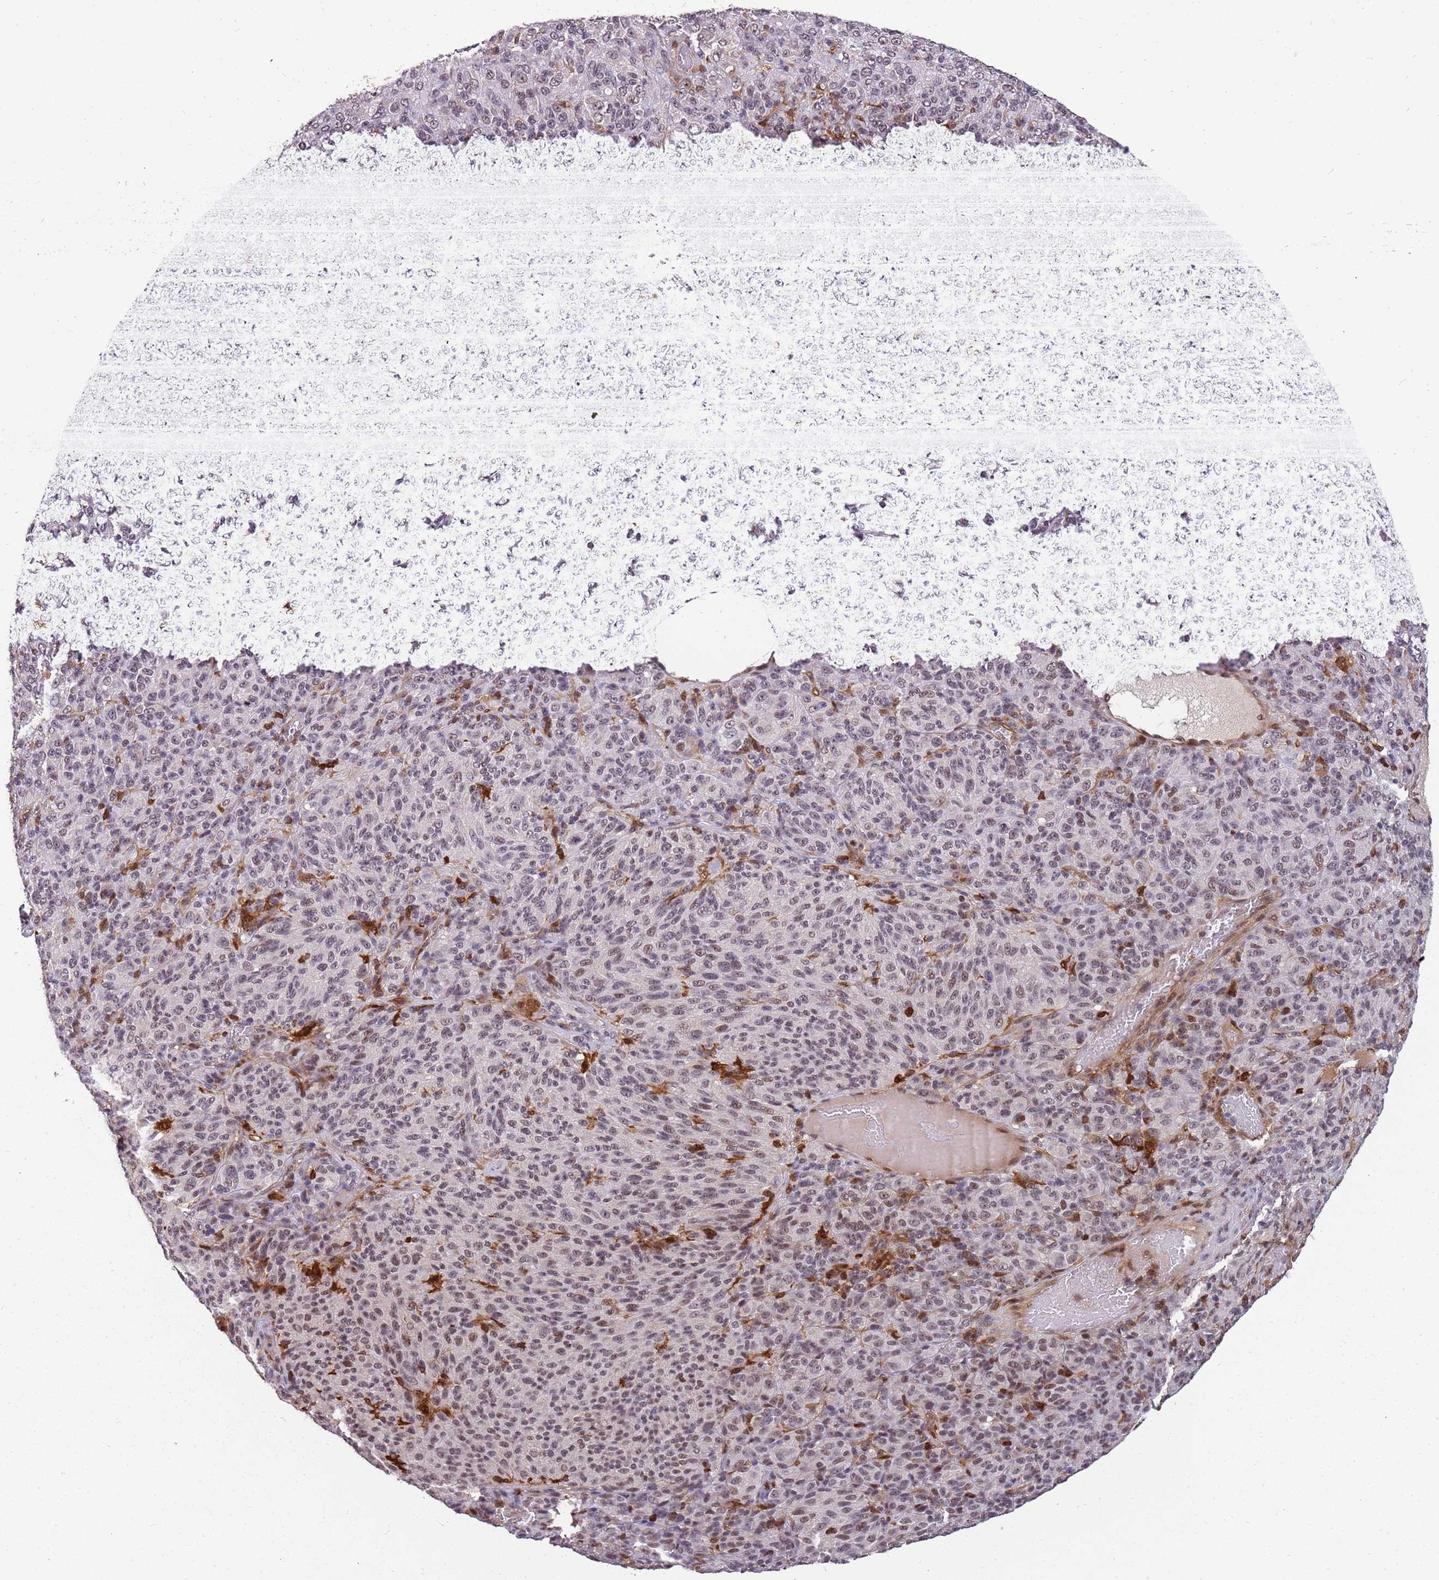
{"staining": {"intensity": "weak", "quantity": "25%-75%", "location": "nuclear"}, "tissue": "melanoma", "cell_type": "Tumor cells", "image_type": "cancer", "snomed": [{"axis": "morphology", "description": "Malignant melanoma, Metastatic site"}, {"axis": "topography", "description": "Brain"}], "caption": "IHC (DAB (3,3'-diaminobenzidine)) staining of human melanoma exhibits weak nuclear protein staining in about 25%-75% of tumor cells.", "gene": "GBP2", "patient": {"sex": "female", "age": 56}}